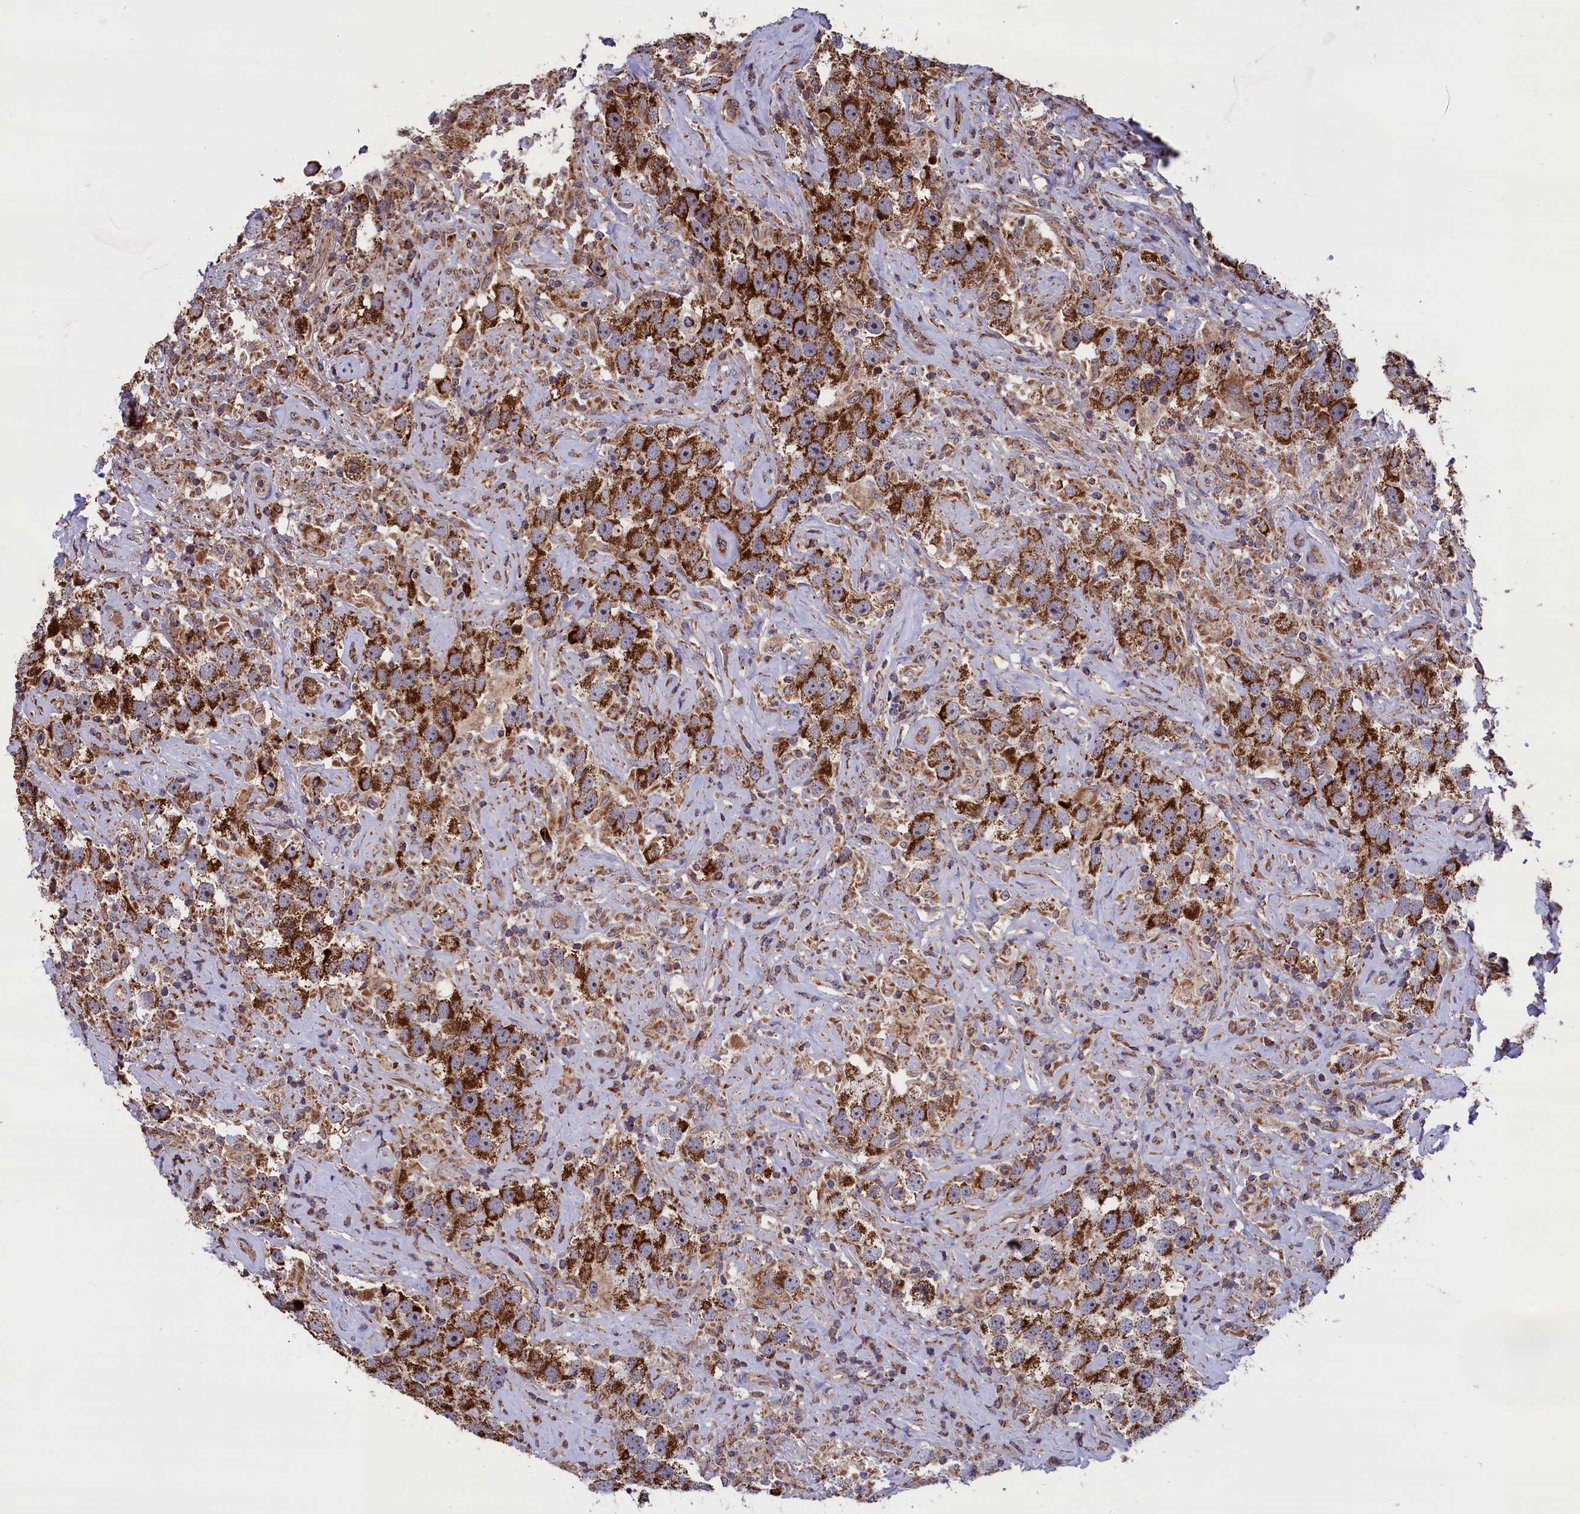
{"staining": {"intensity": "strong", "quantity": ">75%", "location": "cytoplasmic/membranous"}, "tissue": "testis cancer", "cell_type": "Tumor cells", "image_type": "cancer", "snomed": [{"axis": "morphology", "description": "Seminoma, NOS"}, {"axis": "topography", "description": "Testis"}], "caption": "Strong cytoplasmic/membranous protein positivity is identified in about >75% of tumor cells in seminoma (testis).", "gene": "TIMM44", "patient": {"sex": "male", "age": 49}}